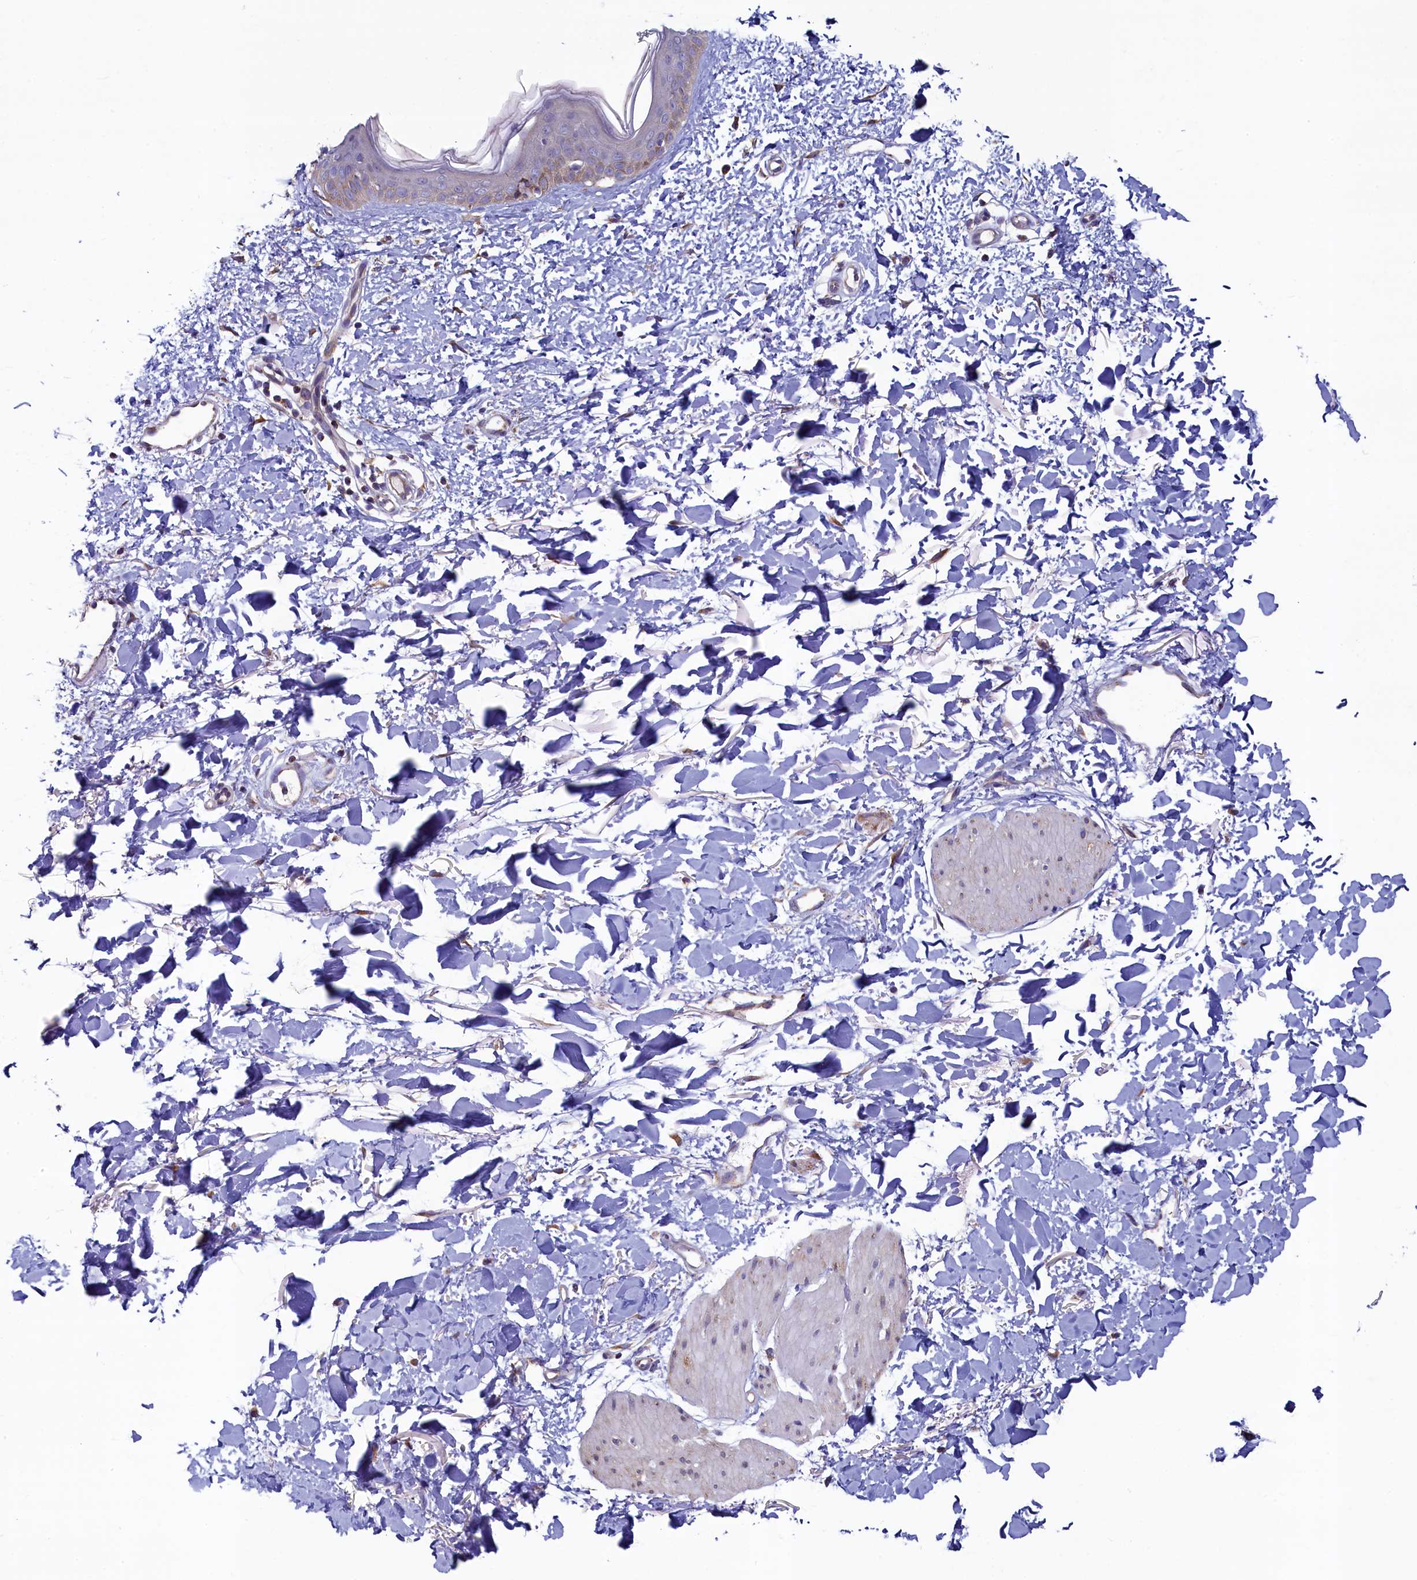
{"staining": {"intensity": "weak", "quantity": "25%-75%", "location": "cytoplasmic/membranous"}, "tissue": "skin", "cell_type": "Fibroblasts", "image_type": "normal", "snomed": [{"axis": "morphology", "description": "Normal tissue, NOS"}, {"axis": "topography", "description": "Skin"}], "caption": "Skin stained with DAB immunohistochemistry (IHC) displays low levels of weak cytoplasmic/membranous expression in approximately 25%-75% of fibroblasts. The protein is shown in brown color, while the nuclei are stained blue.", "gene": "SPATA2L", "patient": {"sex": "female", "age": 58}}